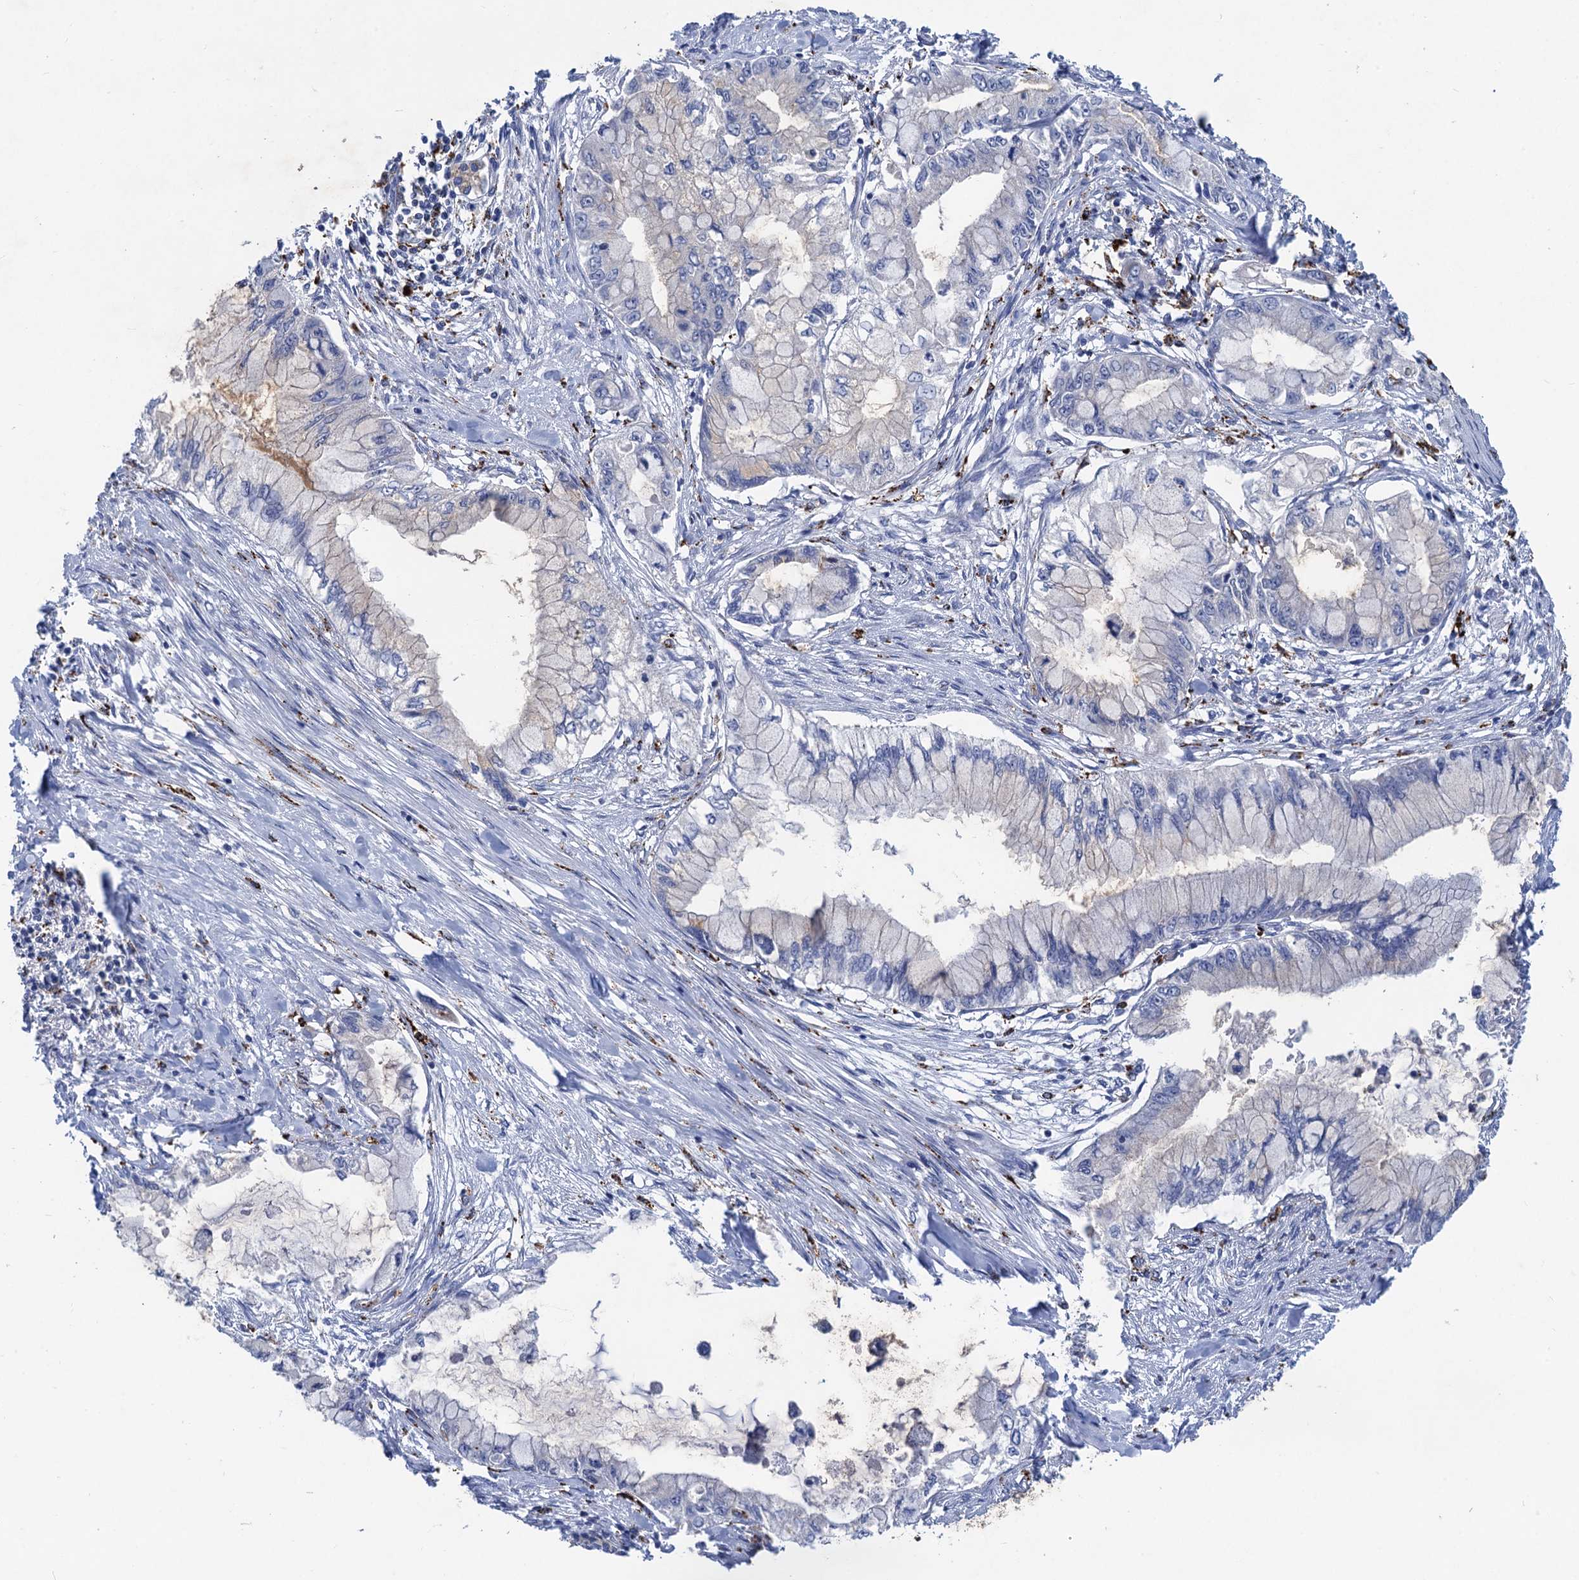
{"staining": {"intensity": "negative", "quantity": "none", "location": "none"}, "tissue": "pancreatic cancer", "cell_type": "Tumor cells", "image_type": "cancer", "snomed": [{"axis": "morphology", "description": "Adenocarcinoma, NOS"}, {"axis": "topography", "description": "Pancreas"}], "caption": "An immunohistochemistry photomicrograph of pancreatic adenocarcinoma is shown. There is no staining in tumor cells of pancreatic adenocarcinoma.", "gene": "ANKS3", "patient": {"sex": "male", "age": 48}}